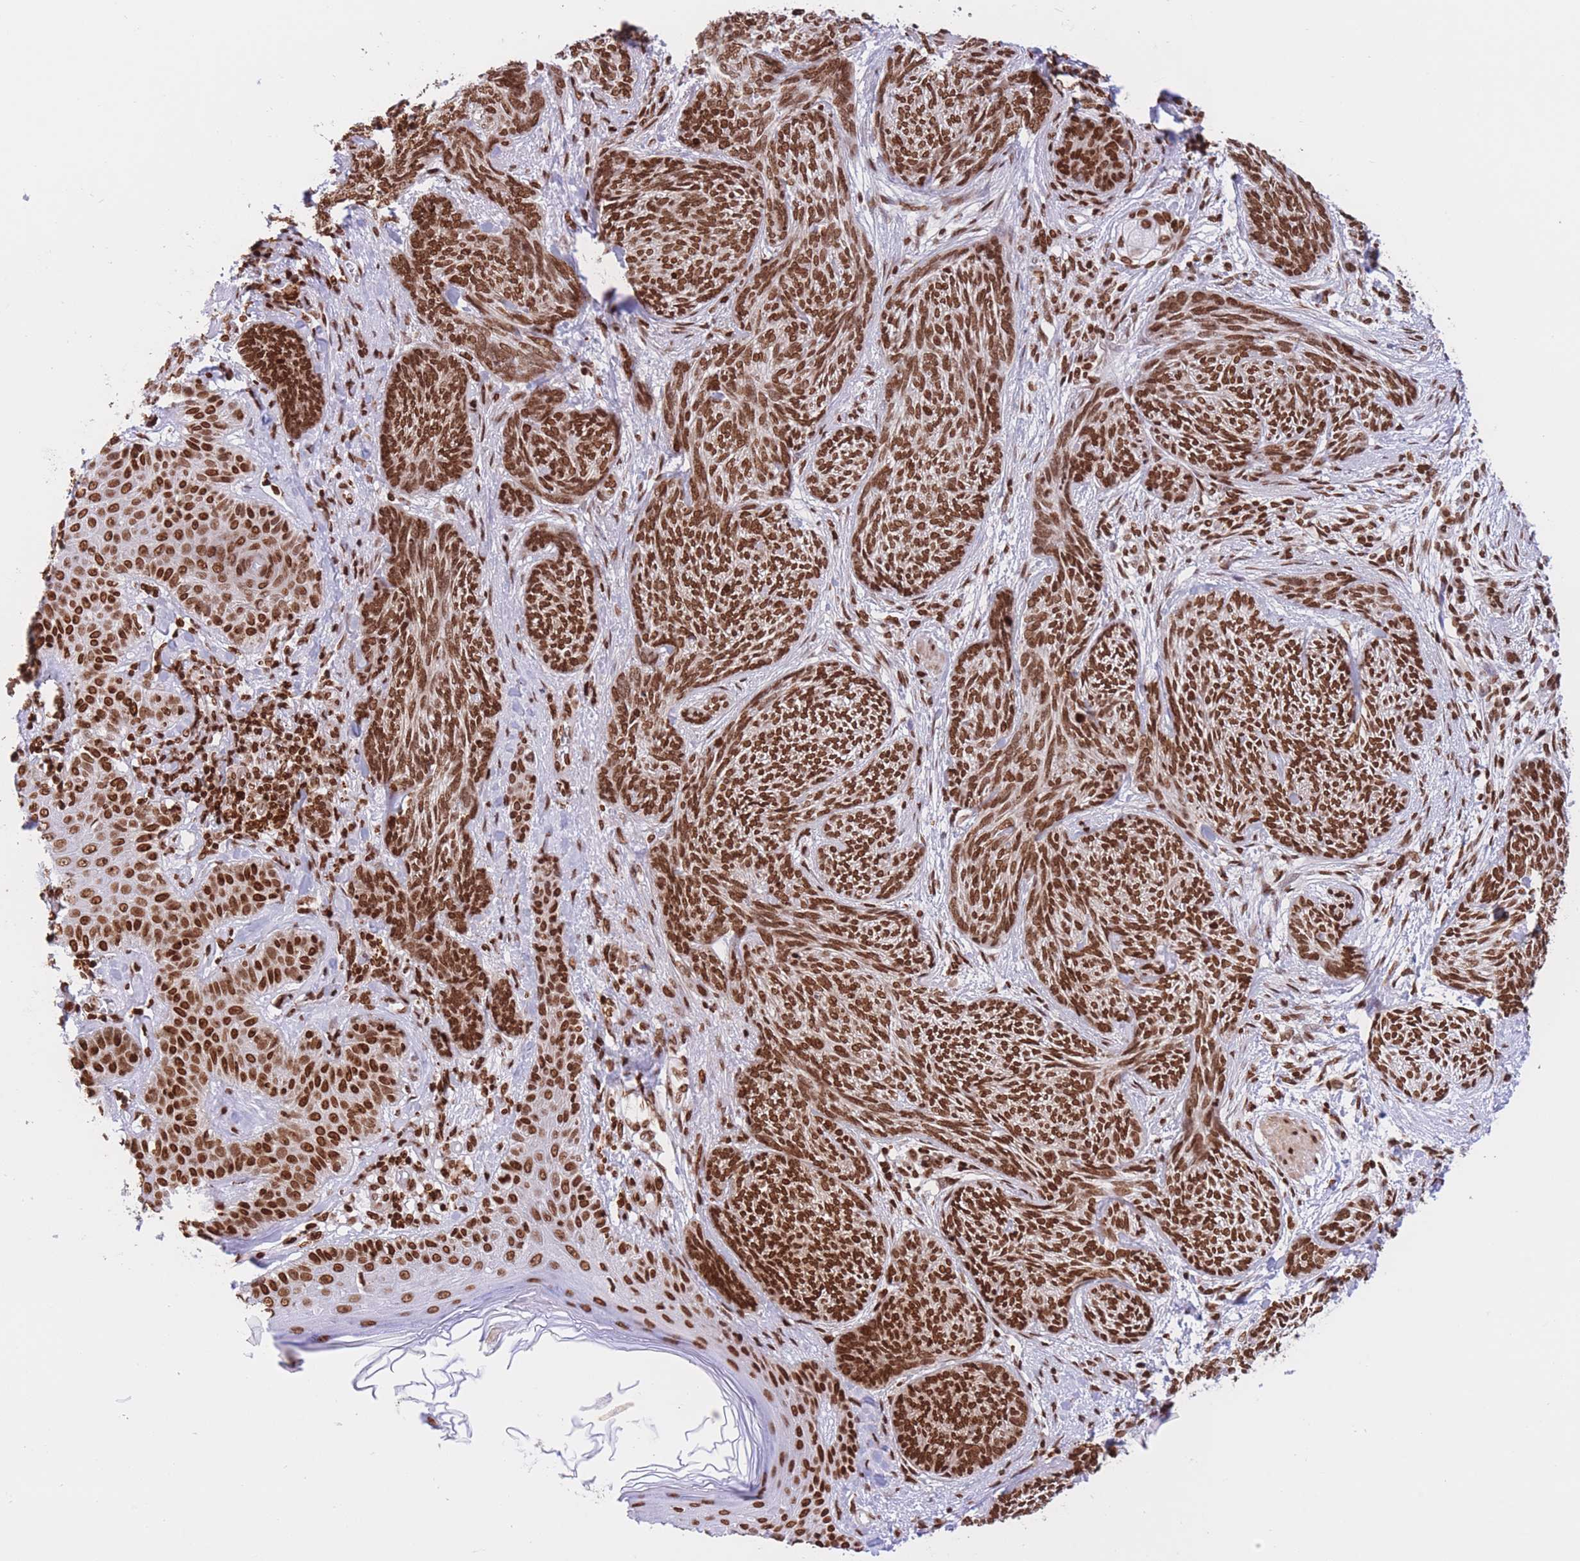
{"staining": {"intensity": "strong", "quantity": ">75%", "location": "nuclear"}, "tissue": "skin cancer", "cell_type": "Tumor cells", "image_type": "cancer", "snomed": [{"axis": "morphology", "description": "Basal cell carcinoma"}, {"axis": "topography", "description": "Skin"}], "caption": "Protein staining of skin cancer (basal cell carcinoma) tissue shows strong nuclear positivity in about >75% of tumor cells.", "gene": "H2BC11", "patient": {"sex": "male", "age": 73}}